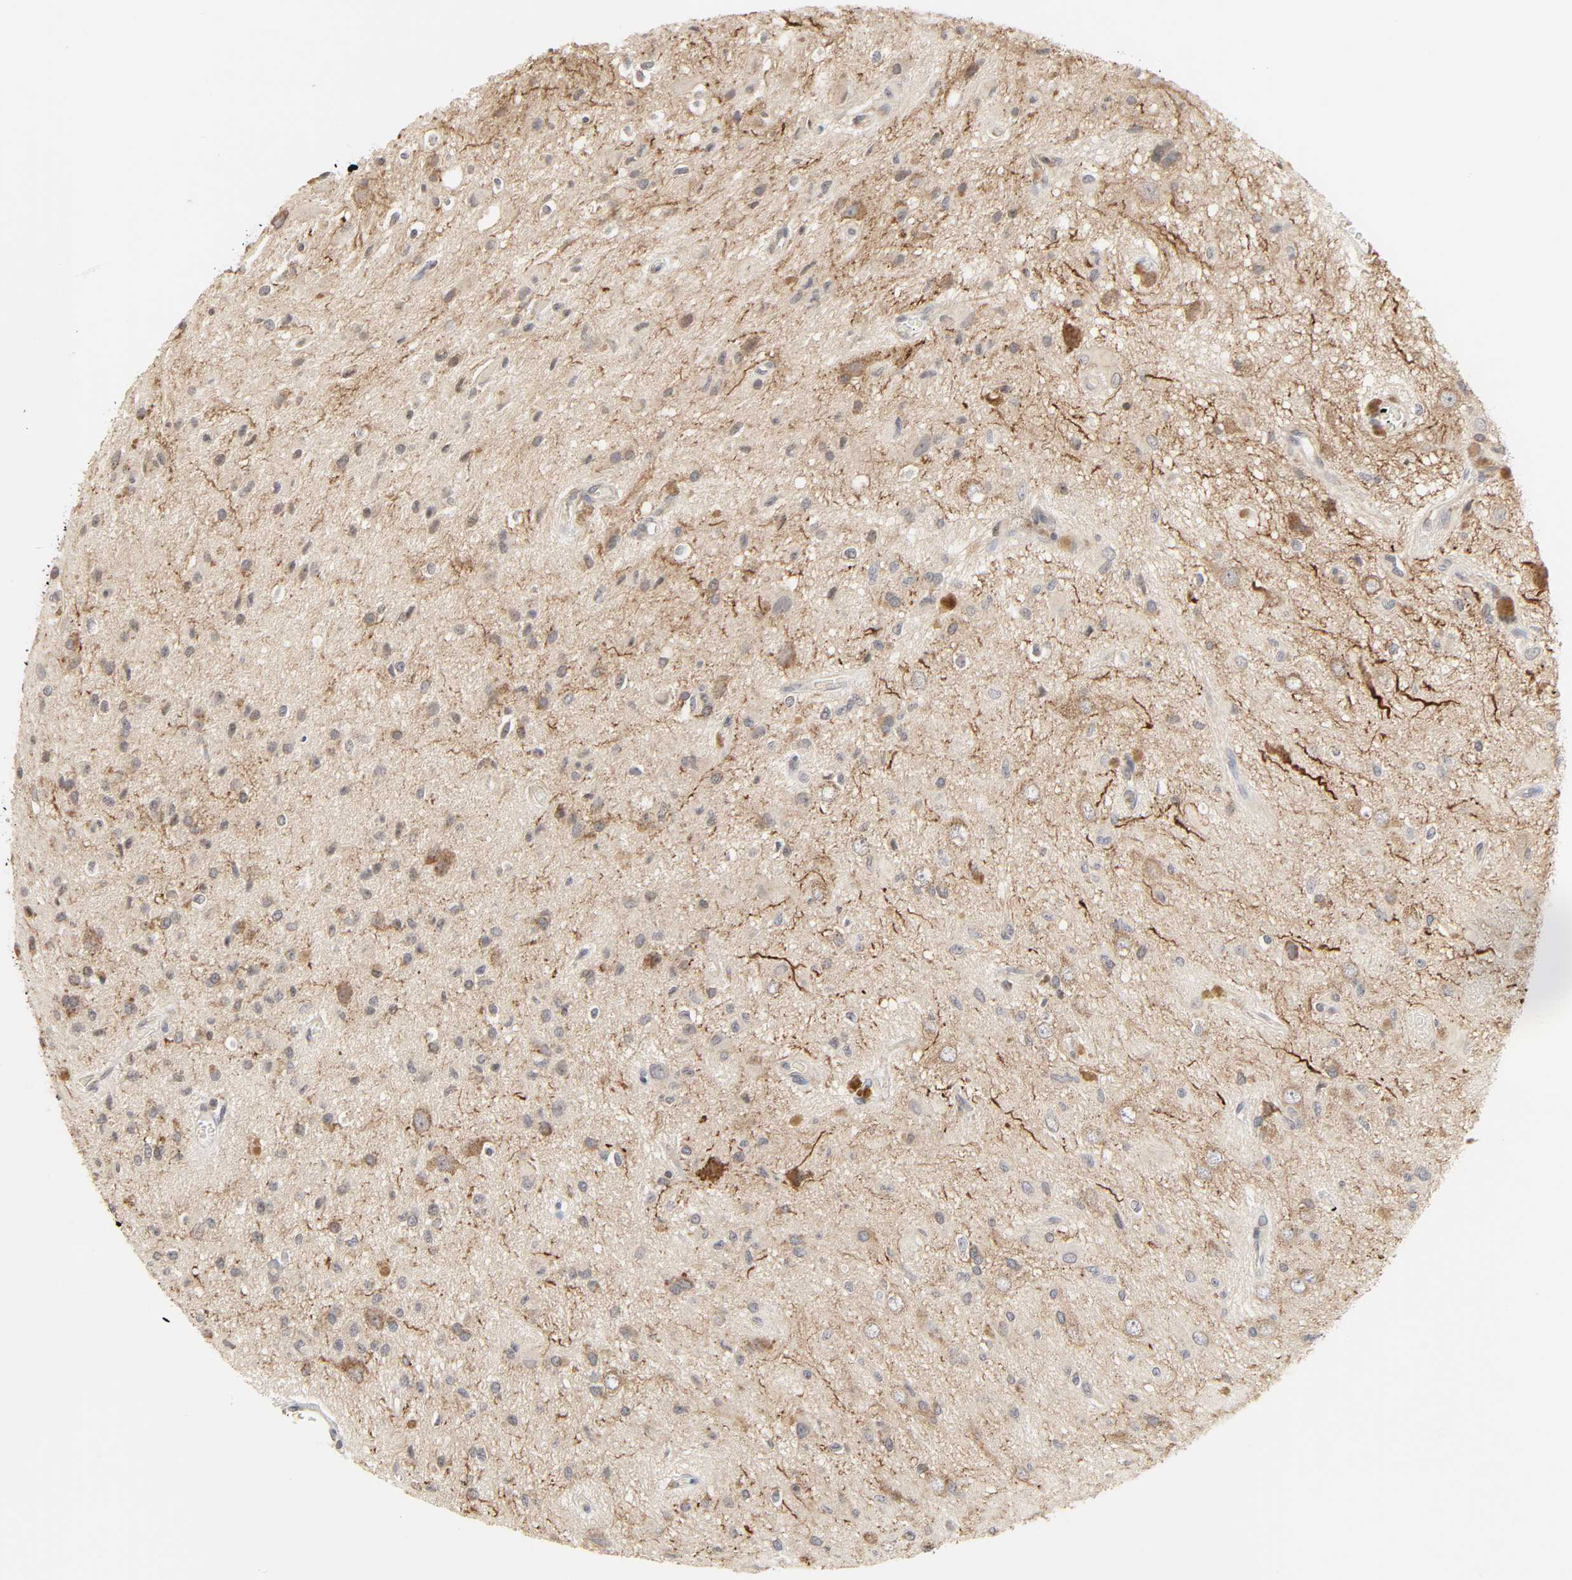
{"staining": {"intensity": "weak", "quantity": "25%-75%", "location": "cytoplasmic/membranous"}, "tissue": "glioma", "cell_type": "Tumor cells", "image_type": "cancer", "snomed": [{"axis": "morphology", "description": "Glioma, malignant, High grade"}, {"axis": "topography", "description": "Brain"}], "caption": "A low amount of weak cytoplasmic/membranous expression is seen in about 25%-75% of tumor cells in malignant glioma (high-grade) tissue.", "gene": "CLEC4E", "patient": {"sex": "male", "age": 47}}